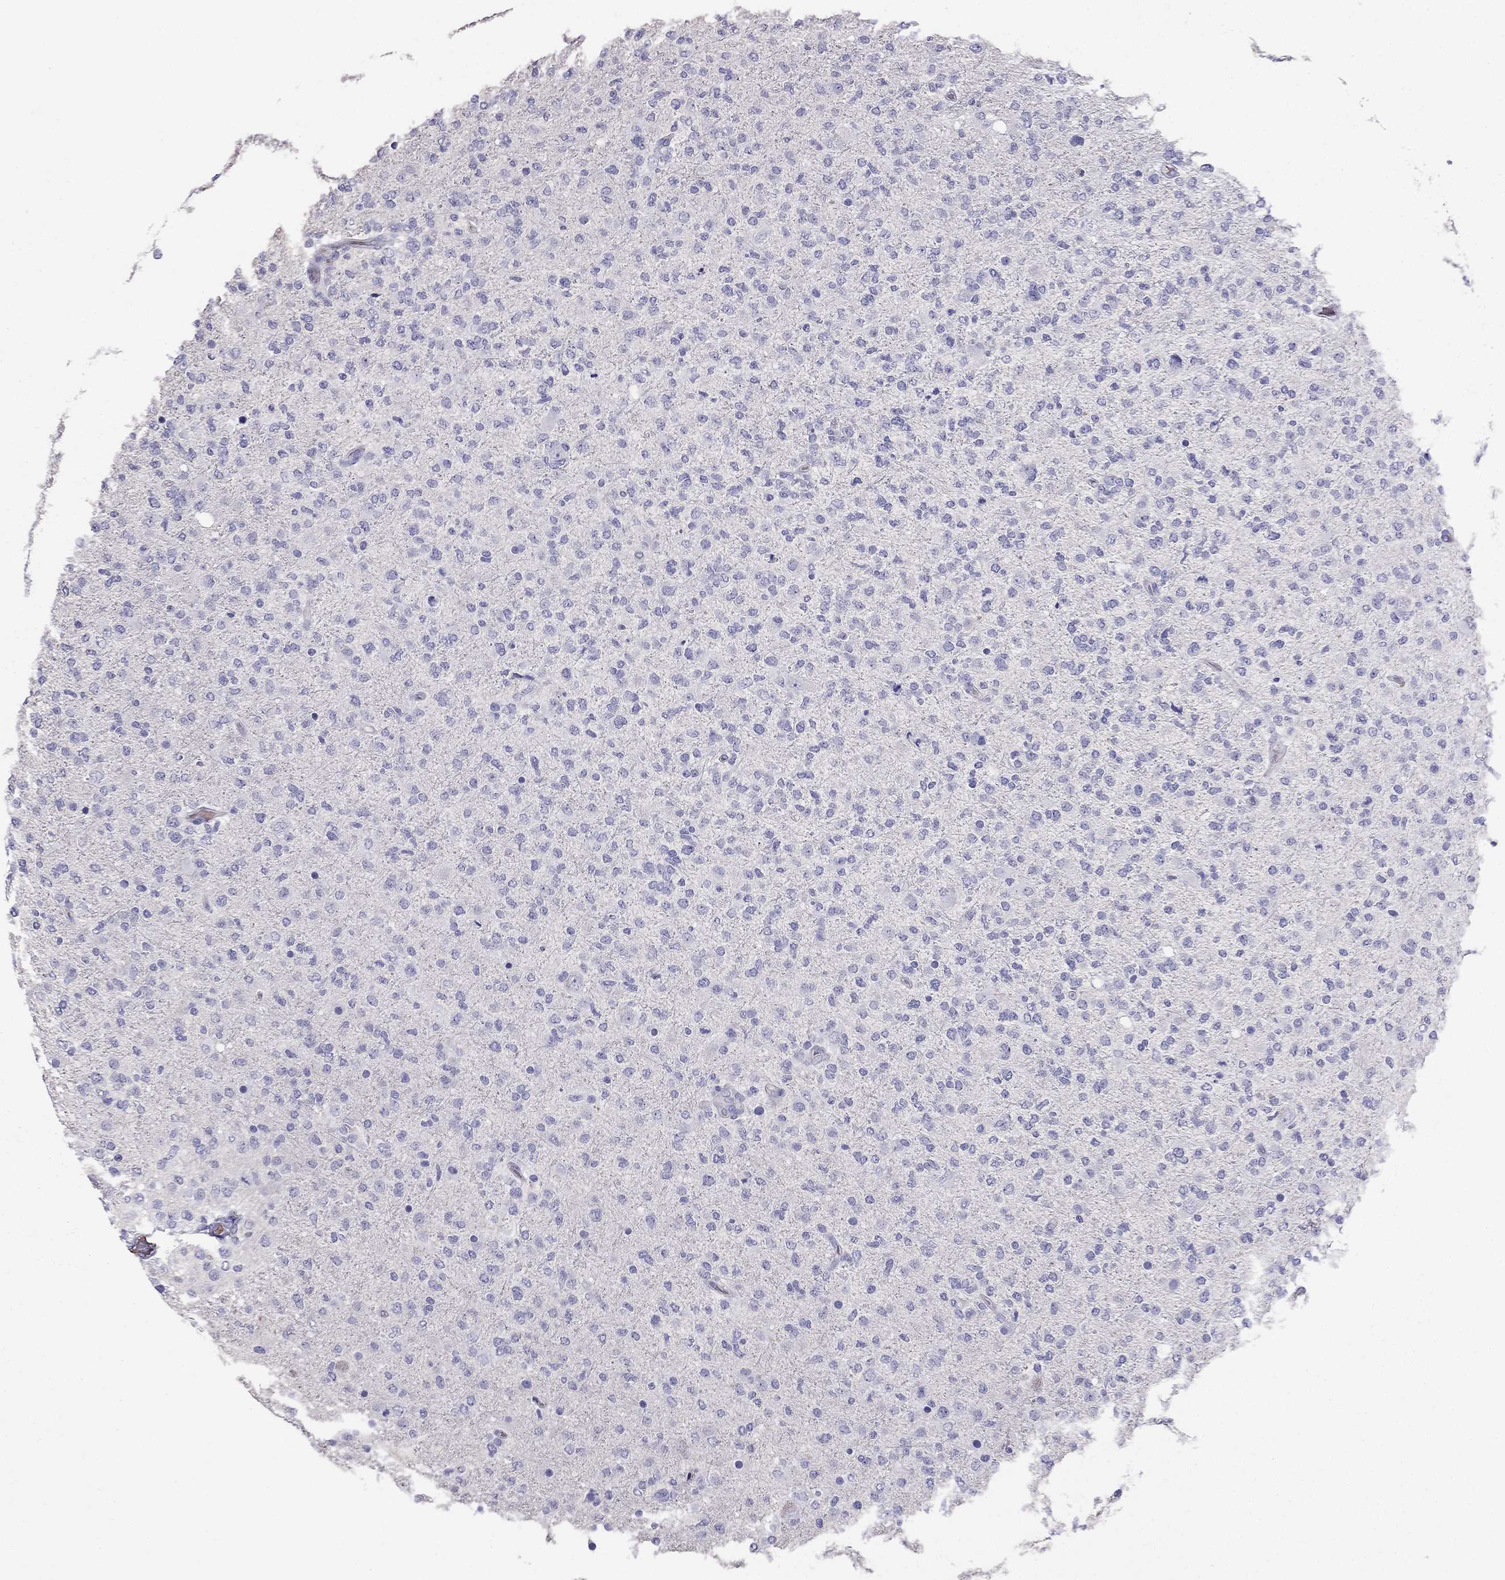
{"staining": {"intensity": "negative", "quantity": "none", "location": "none"}, "tissue": "glioma", "cell_type": "Tumor cells", "image_type": "cancer", "snomed": [{"axis": "morphology", "description": "Glioma, malignant, High grade"}, {"axis": "topography", "description": "Cerebral cortex"}], "caption": "Tumor cells are negative for brown protein staining in malignant high-grade glioma.", "gene": "TBC1D21", "patient": {"sex": "male", "age": 70}}